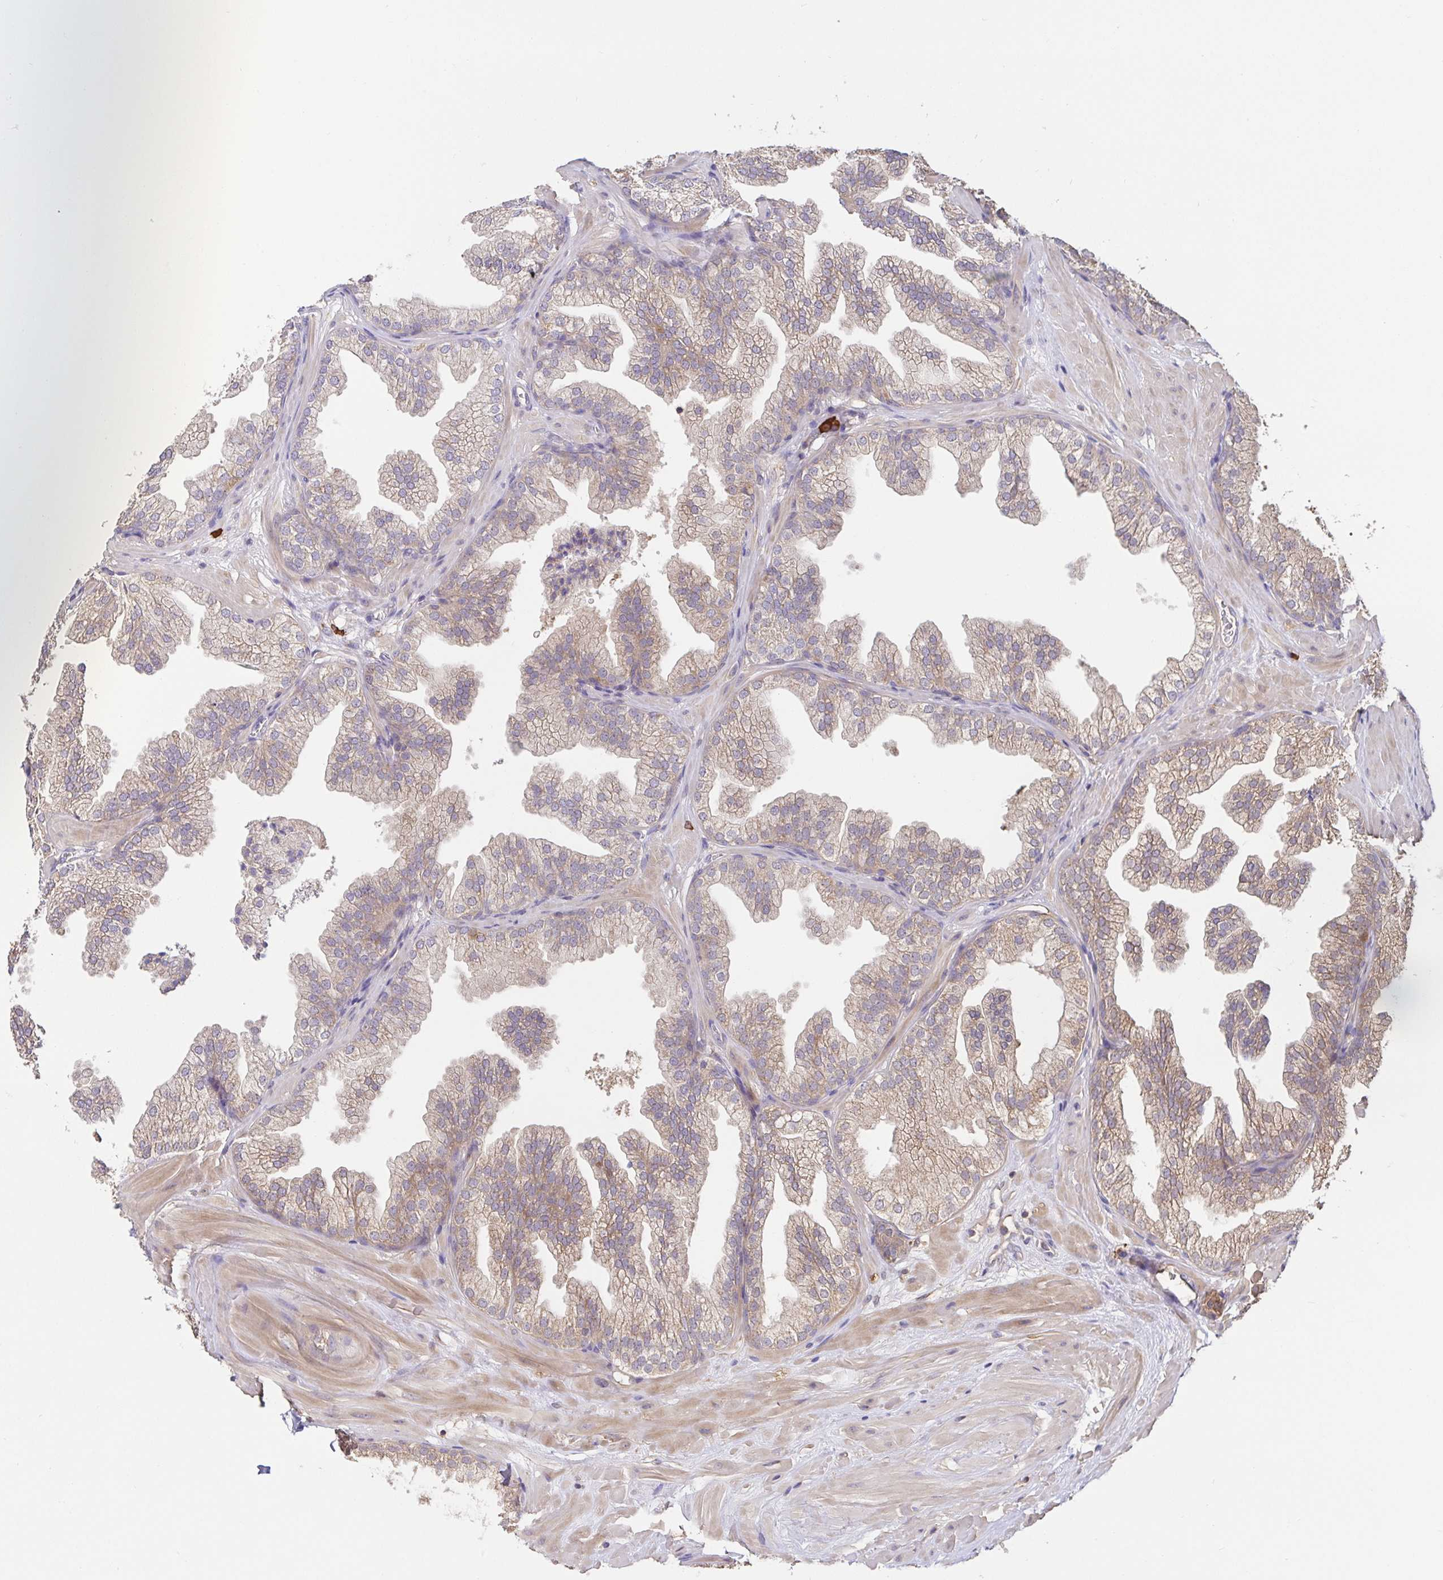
{"staining": {"intensity": "weak", "quantity": "25%-75%", "location": "cytoplasmic/membranous"}, "tissue": "prostate", "cell_type": "Glandular cells", "image_type": "normal", "snomed": [{"axis": "morphology", "description": "Normal tissue, NOS"}, {"axis": "topography", "description": "Prostate"}], "caption": "Immunohistochemical staining of normal prostate demonstrates weak cytoplasmic/membranous protein staining in approximately 25%-75% of glandular cells. (IHC, brightfield microscopy, high magnification).", "gene": "HAGH", "patient": {"sex": "male", "age": 37}}